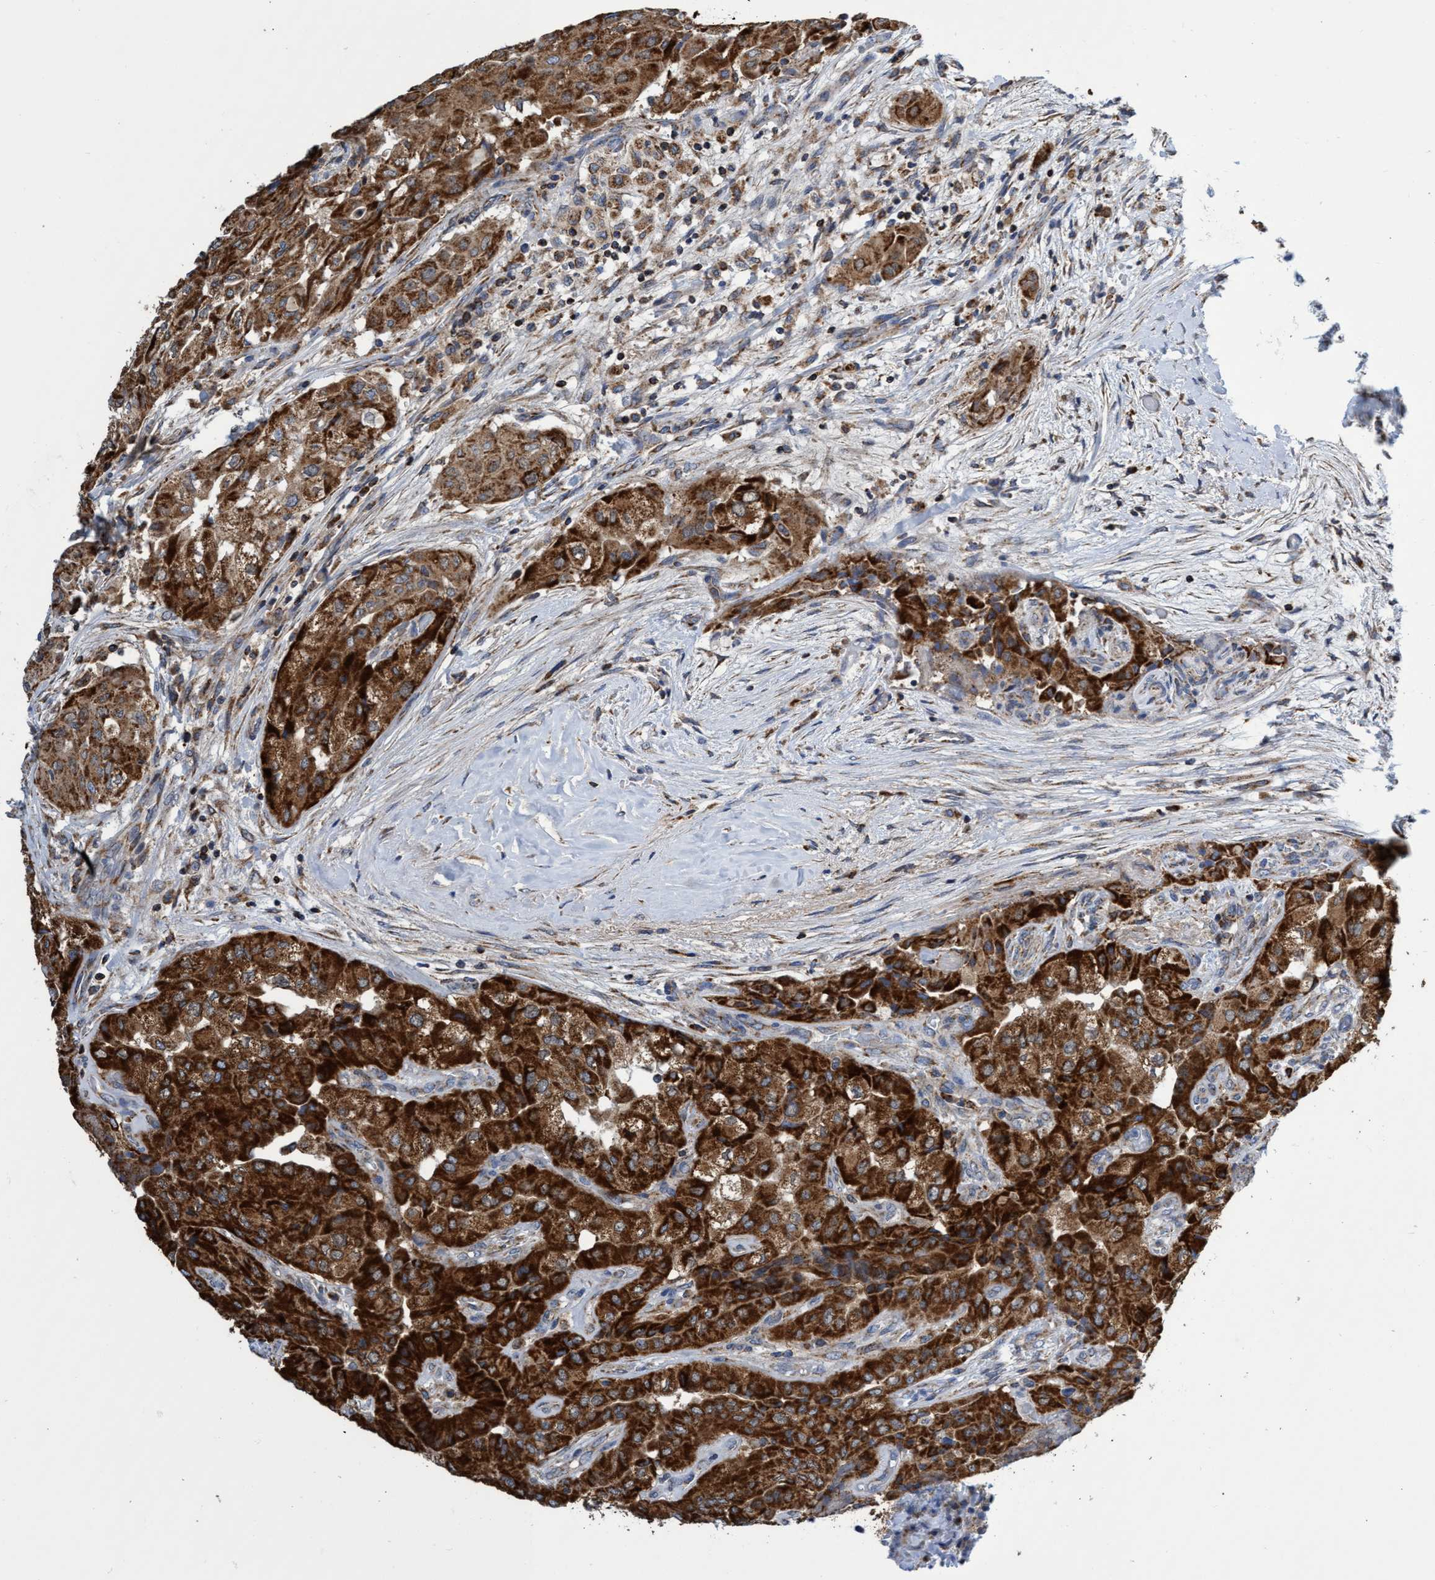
{"staining": {"intensity": "strong", "quantity": ">75%", "location": "cytoplasmic/membranous"}, "tissue": "thyroid cancer", "cell_type": "Tumor cells", "image_type": "cancer", "snomed": [{"axis": "morphology", "description": "Papillary adenocarcinoma, NOS"}, {"axis": "topography", "description": "Thyroid gland"}], "caption": "Tumor cells reveal high levels of strong cytoplasmic/membranous staining in approximately >75% of cells in thyroid papillary adenocarcinoma.", "gene": "CRYZ", "patient": {"sex": "female", "age": 59}}